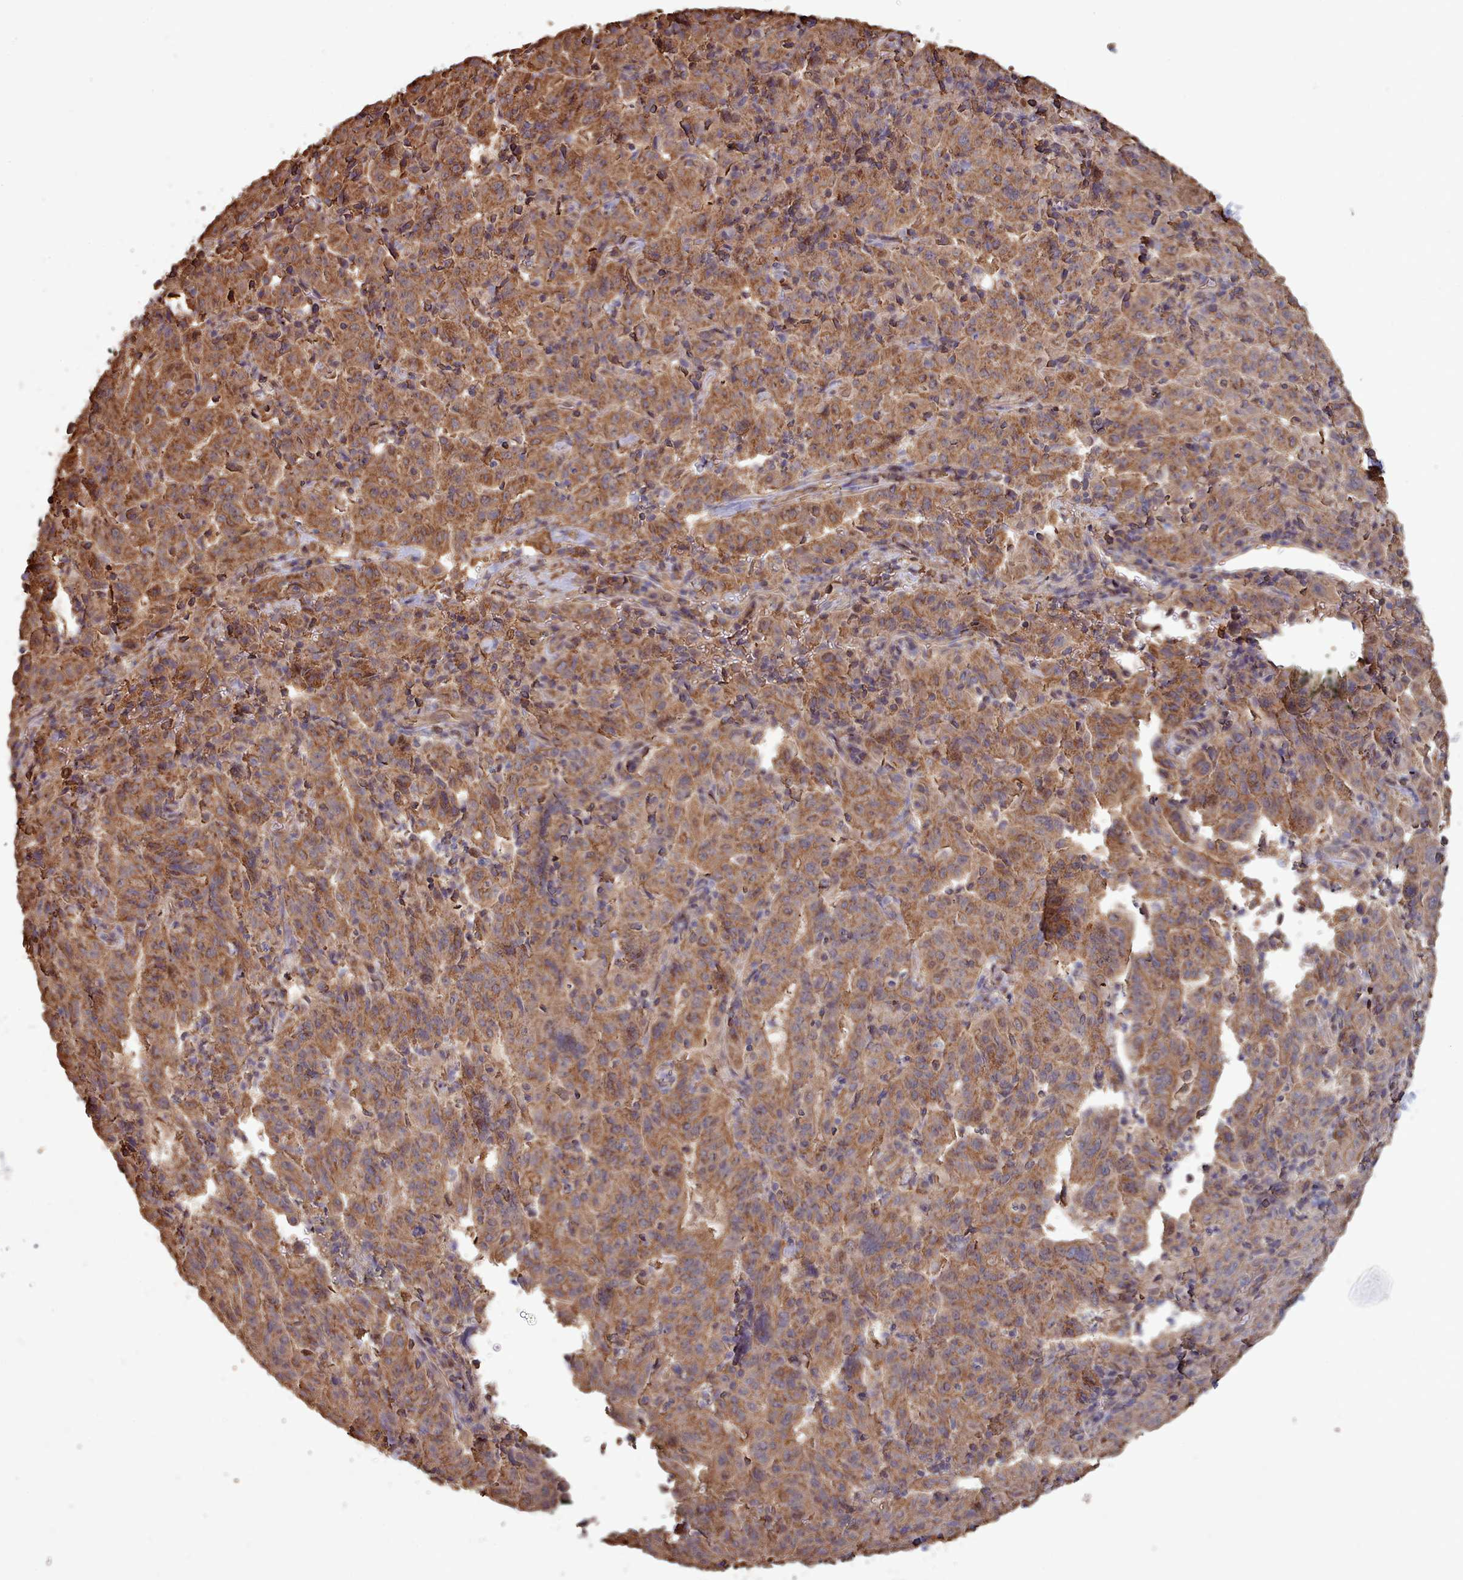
{"staining": {"intensity": "moderate", "quantity": ">75%", "location": "cytoplasmic/membranous"}, "tissue": "pancreatic cancer", "cell_type": "Tumor cells", "image_type": "cancer", "snomed": [{"axis": "morphology", "description": "Adenocarcinoma, NOS"}, {"axis": "topography", "description": "Pancreas"}], "caption": "An immunohistochemistry micrograph of neoplastic tissue is shown. Protein staining in brown labels moderate cytoplasmic/membranous positivity in pancreatic cancer (adenocarcinoma) within tumor cells.", "gene": "METRN", "patient": {"sex": "male", "age": 63}}